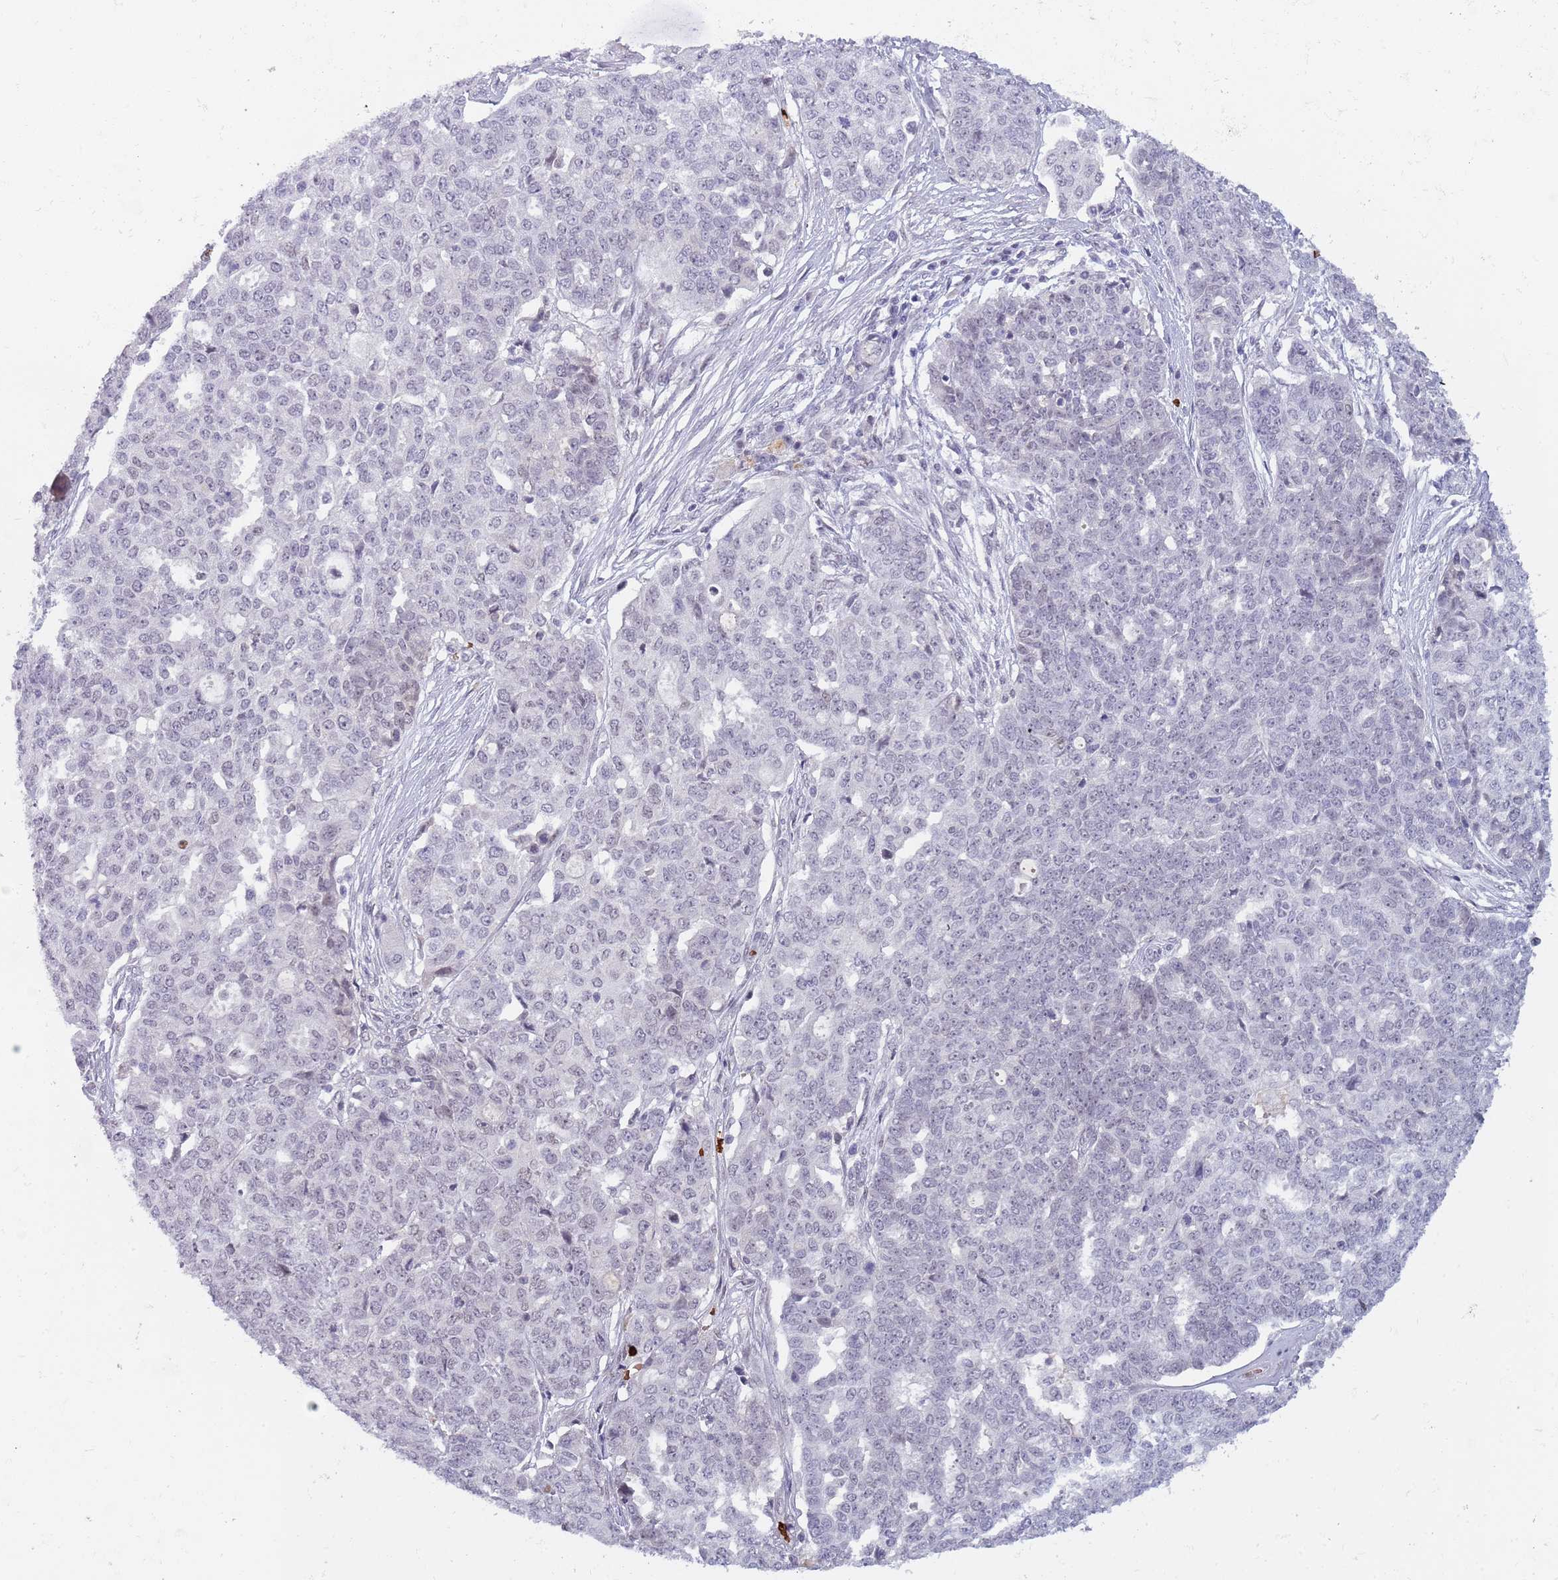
{"staining": {"intensity": "negative", "quantity": "none", "location": "none"}, "tissue": "ovarian cancer", "cell_type": "Tumor cells", "image_type": "cancer", "snomed": [{"axis": "morphology", "description": "Cystadenocarcinoma, serous, NOS"}, {"axis": "topography", "description": "Soft tissue"}, {"axis": "topography", "description": "Ovary"}], "caption": "DAB immunohistochemical staining of human ovarian cancer reveals no significant expression in tumor cells.", "gene": "LYPD6B", "patient": {"sex": "female", "age": 57}}